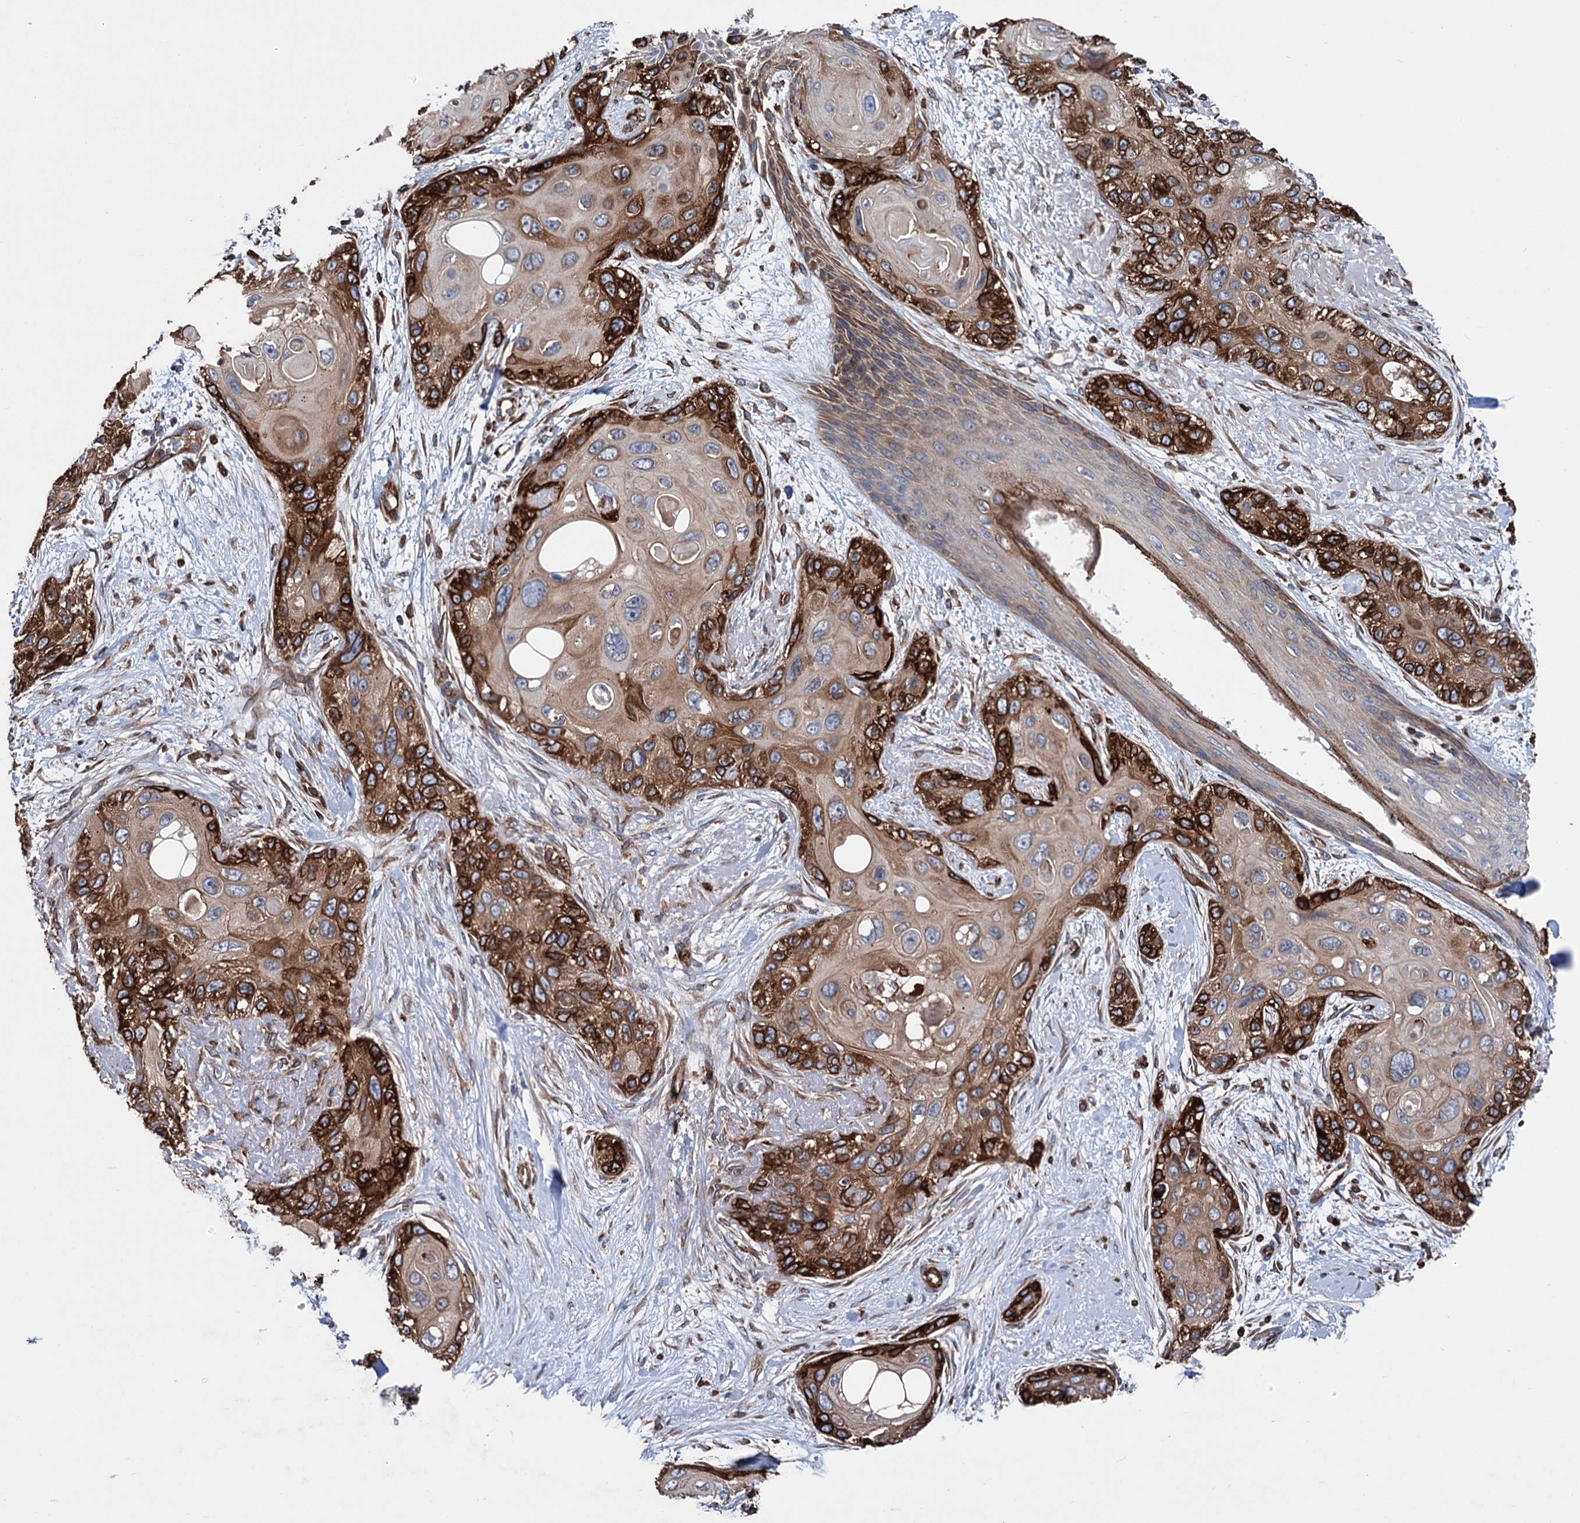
{"staining": {"intensity": "strong", "quantity": "25%-75%", "location": "cytoplasmic/membranous"}, "tissue": "skin cancer", "cell_type": "Tumor cells", "image_type": "cancer", "snomed": [{"axis": "morphology", "description": "Normal tissue, NOS"}, {"axis": "morphology", "description": "Squamous cell carcinoma, NOS"}, {"axis": "topography", "description": "Skin"}], "caption": "Strong cytoplasmic/membranous staining for a protein is present in about 25%-75% of tumor cells of skin squamous cell carcinoma using immunohistochemistry.", "gene": "STING1", "patient": {"sex": "male", "age": 72}}